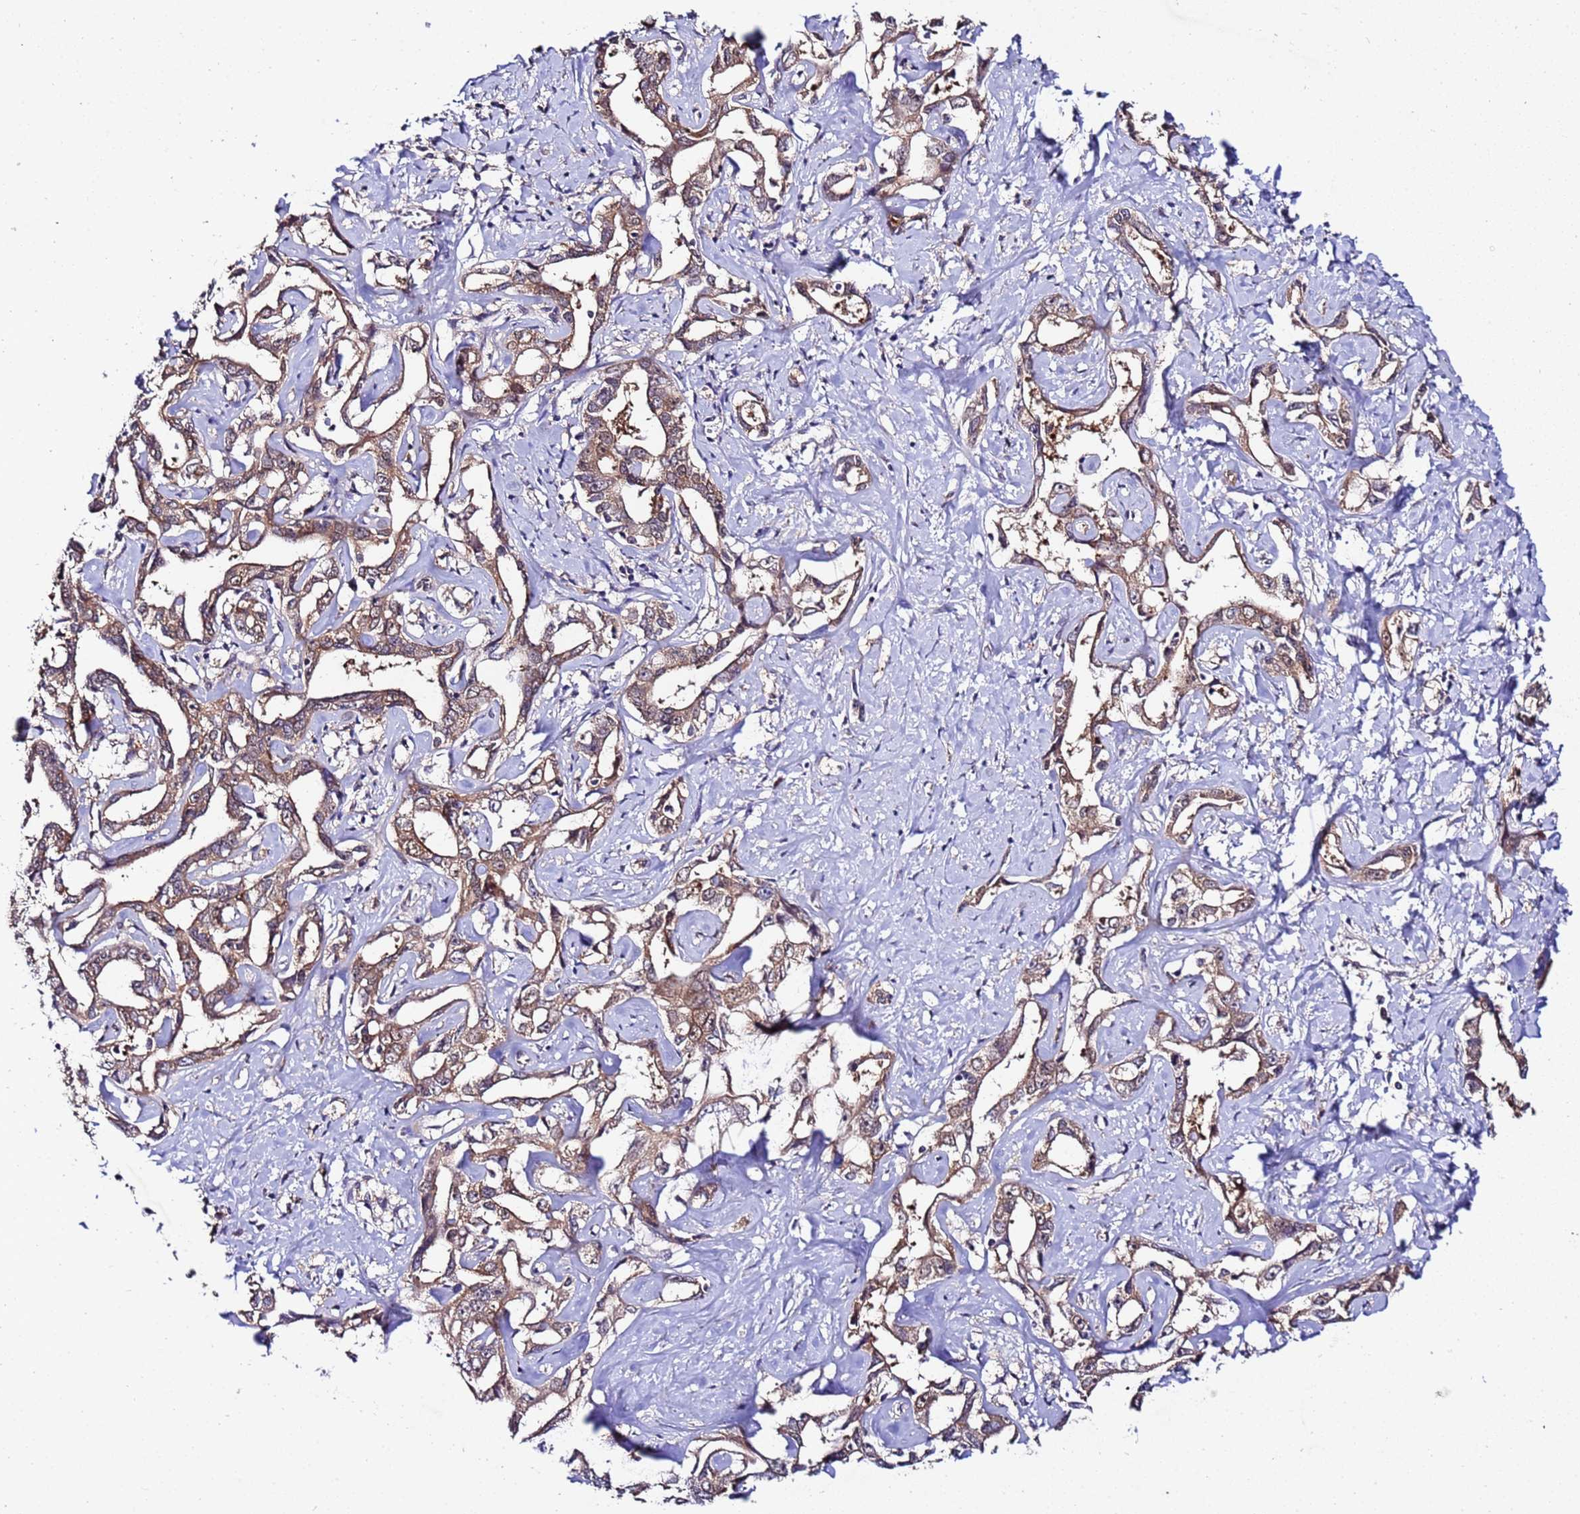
{"staining": {"intensity": "moderate", "quantity": ">75%", "location": "cytoplasmic/membranous"}, "tissue": "liver cancer", "cell_type": "Tumor cells", "image_type": "cancer", "snomed": [{"axis": "morphology", "description": "Cholangiocarcinoma"}, {"axis": "topography", "description": "Liver"}], "caption": "Immunohistochemical staining of liver cancer (cholangiocarcinoma) shows medium levels of moderate cytoplasmic/membranous positivity in approximately >75% of tumor cells. Immunohistochemistry stains the protein of interest in brown and the nuclei are stained blue.", "gene": "GSPT2", "patient": {"sex": "male", "age": 59}}